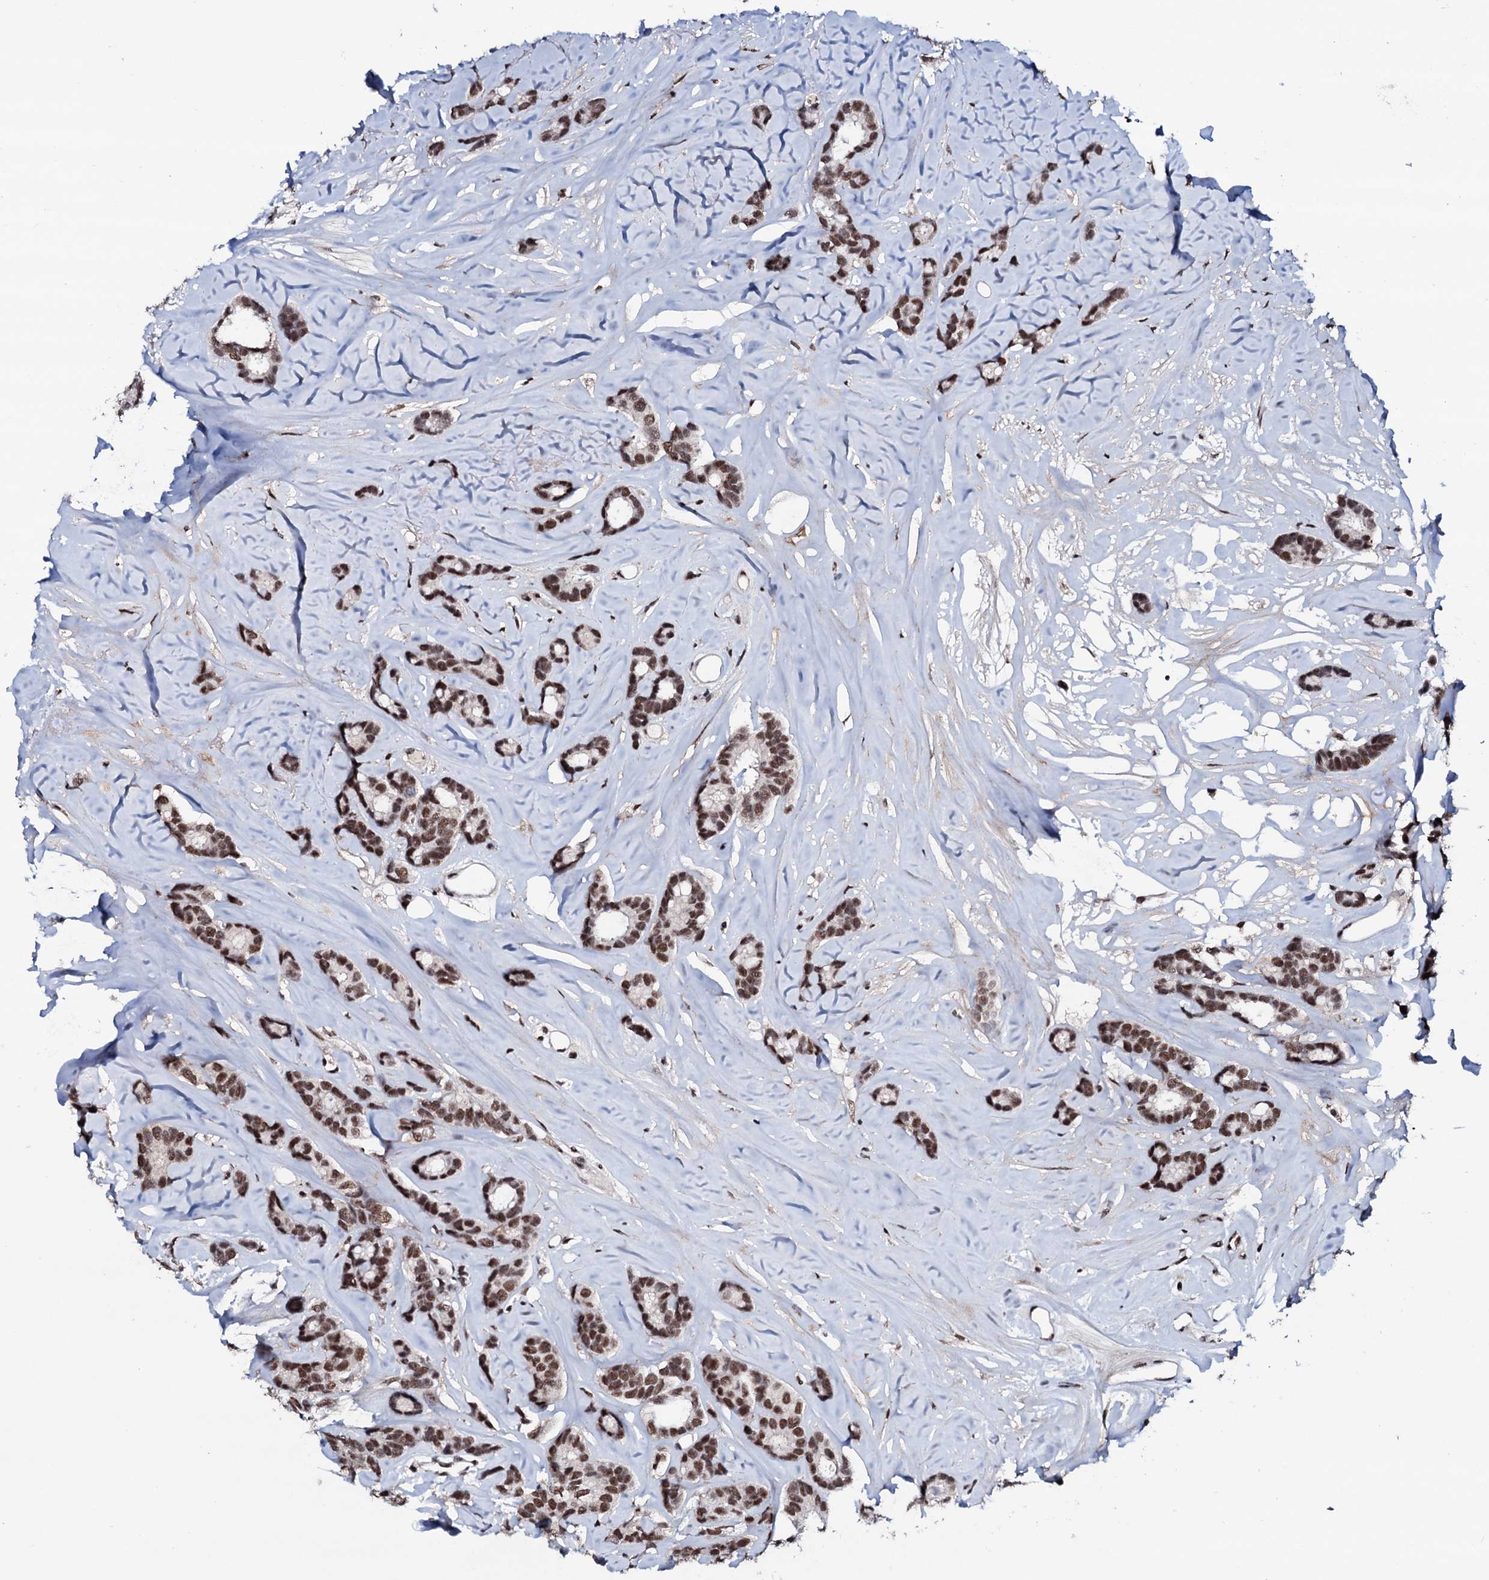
{"staining": {"intensity": "moderate", "quantity": ">75%", "location": "nuclear"}, "tissue": "breast cancer", "cell_type": "Tumor cells", "image_type": "cancer", "snomed": [{"axis": "morphology", "description": "Duct carcinoma"}, {"axis": "topography", "description": "Breast"}], "caption": "The image exhibits immunohistochemical staining of breast cancer (infiltrating ductal carcinoma). There is moderate nuclear staining is appreciated in approximately >75% of tumor cells. The protein of interest is shown in brown color, while the nuclei are stained blue.", "gene": "PRPF18", "patient": {"sex": "female", "age": 87}}